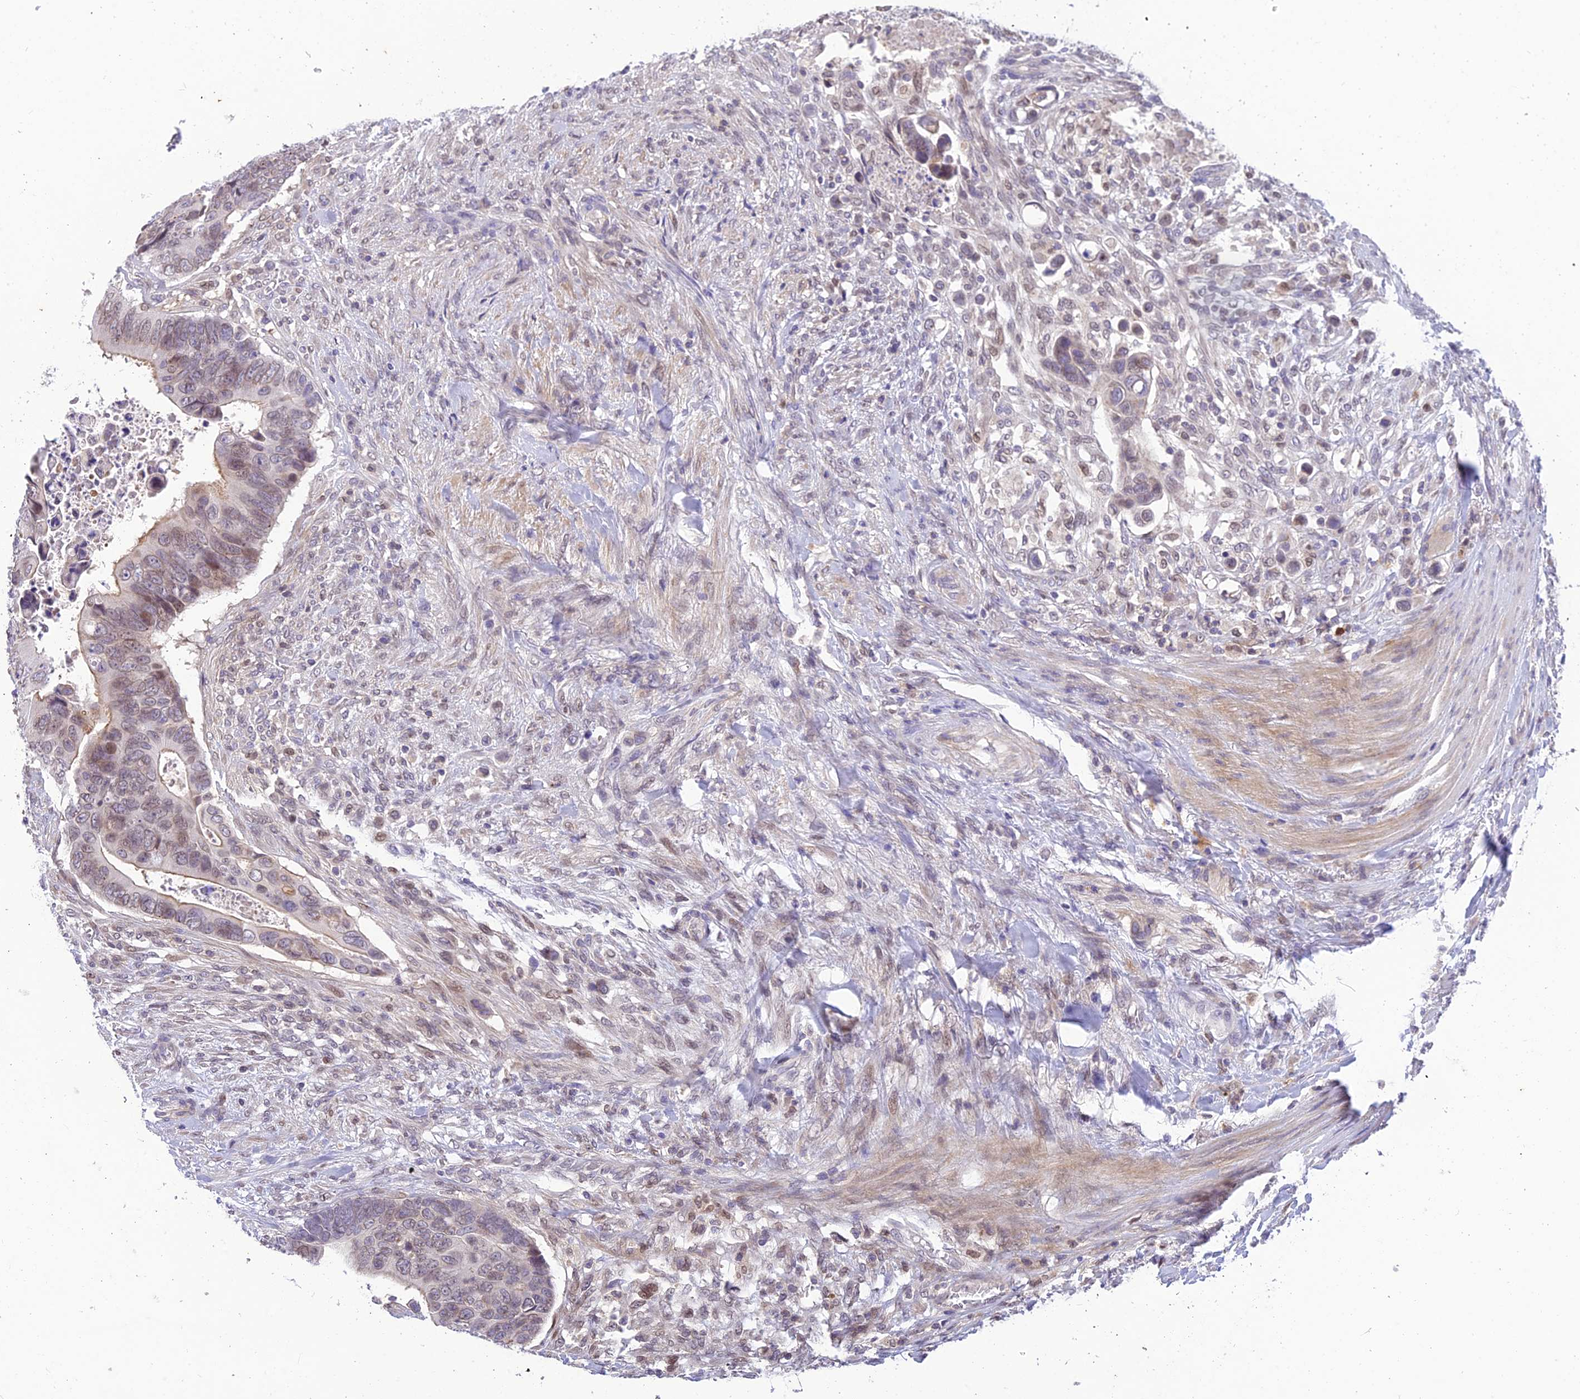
{"staining": {"intensity": "weak", "quantity": "25%-75%", "location": "cytoplasmic/membranous,nuclear"}, "tissue": "colorectal cancer", "cell_type": "Tumor cells", "image_type": "cancer", "snomed": [{"axis": "morphology", "description": "Adenocarcinoma, NOS"}, {"axis": "topography", "description": "Rectum"}], "caption": "Tumor cells show weak cytoplasmic/membranous and nuclear positivity in about 25%-75% of cells in colorectal cancer (adenocarcinoma). (Stains: DAB in brown, nuclei in blue, Microscopy: brightfield microscopy at high magnification).", "gene": "BMT2", "patient": {"sex": "female", "age": 78}}